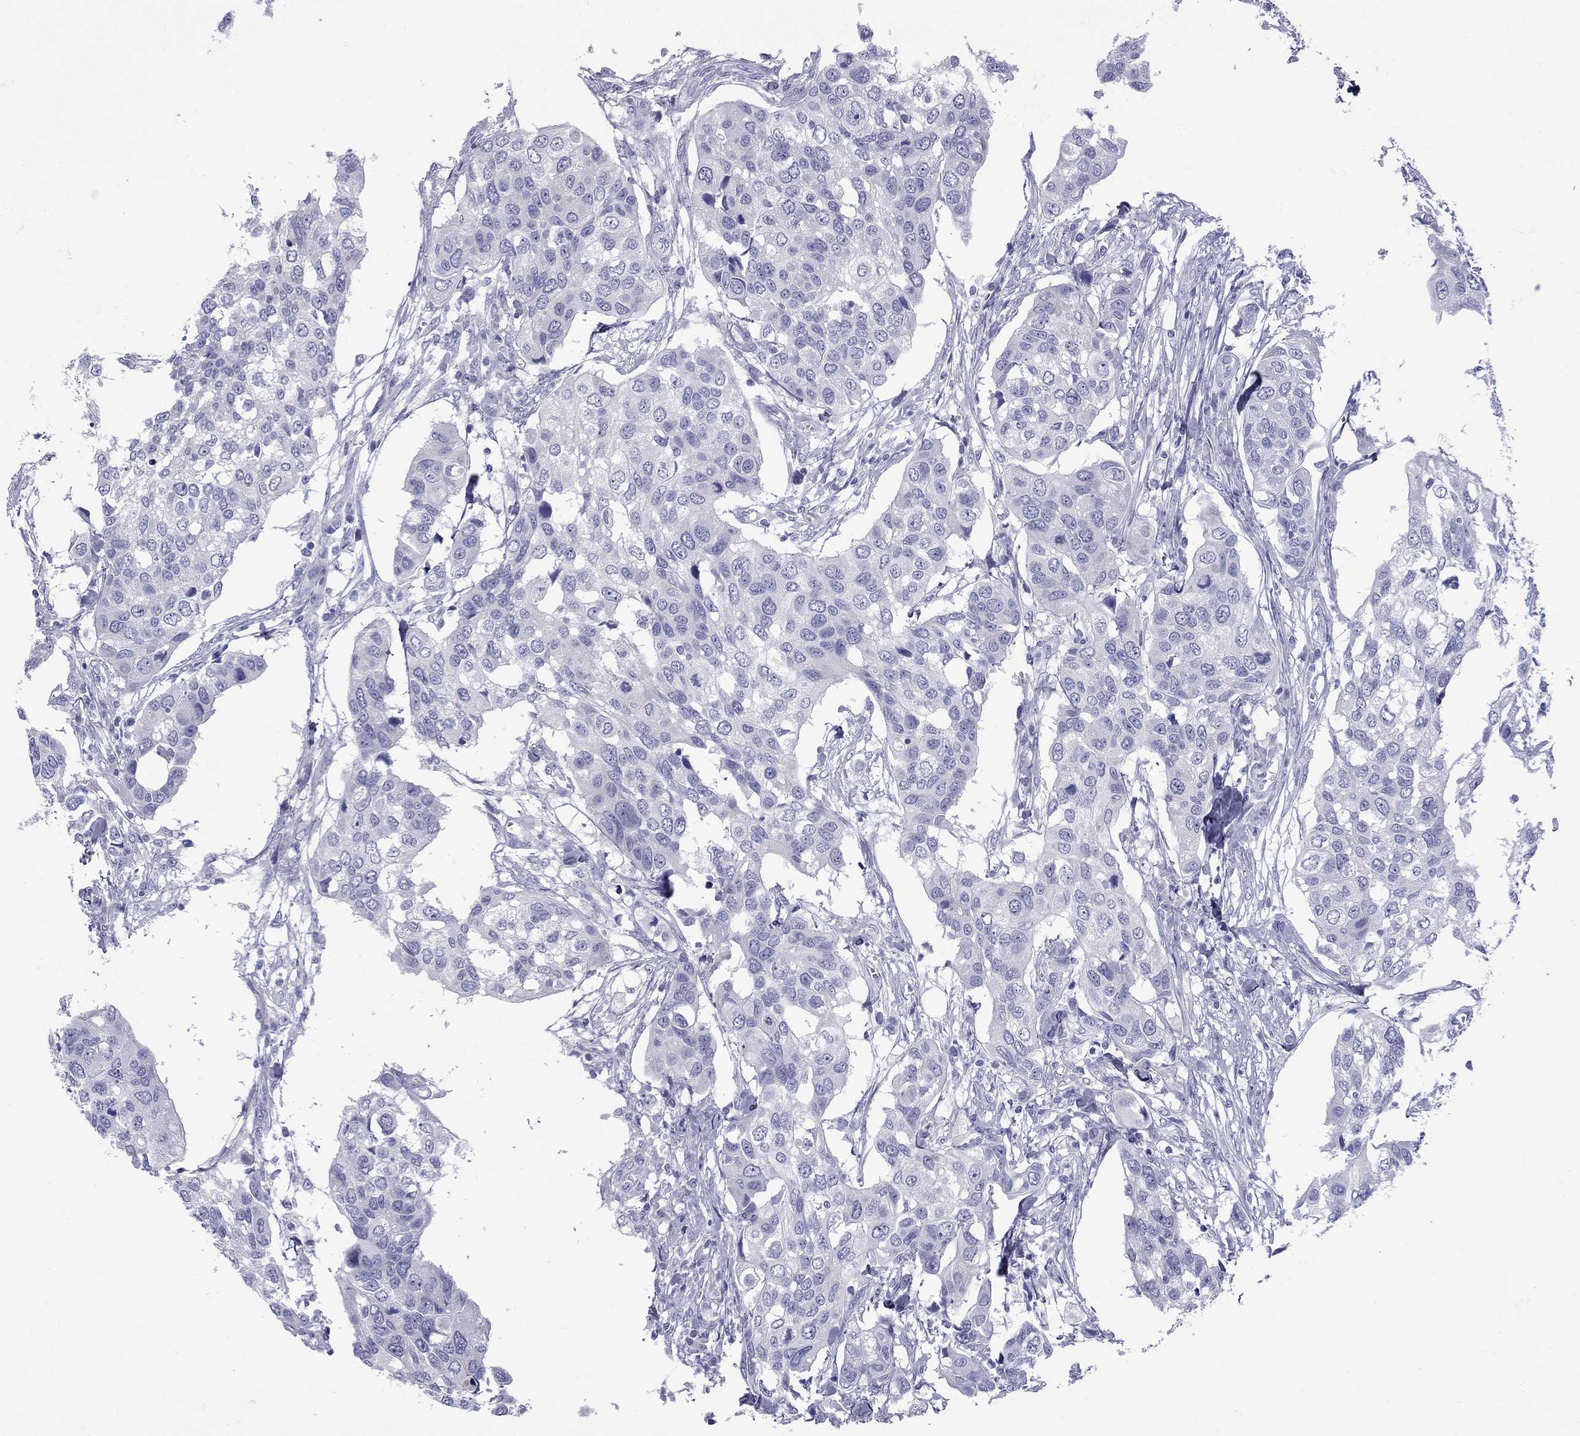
{"staining": {"intensity": "negative", "quantity": "none", "location": "none"}, "tissue": "urothelial cancer", "cell_type": "Tumor cells", "image_type": "cancer", "snomed": [{"axis": "morphology", "description": "Urothelial carcinoma, High grade"}, {"axis": "topography", "description": "Urinary bladder"}], "caption": "This is an immunohistochemistry histopathology image of human urothelial cancer. There is no staining in tumor cells.", "gene": "EPPIN", "patient": {"sex": "male", "age": 60}}